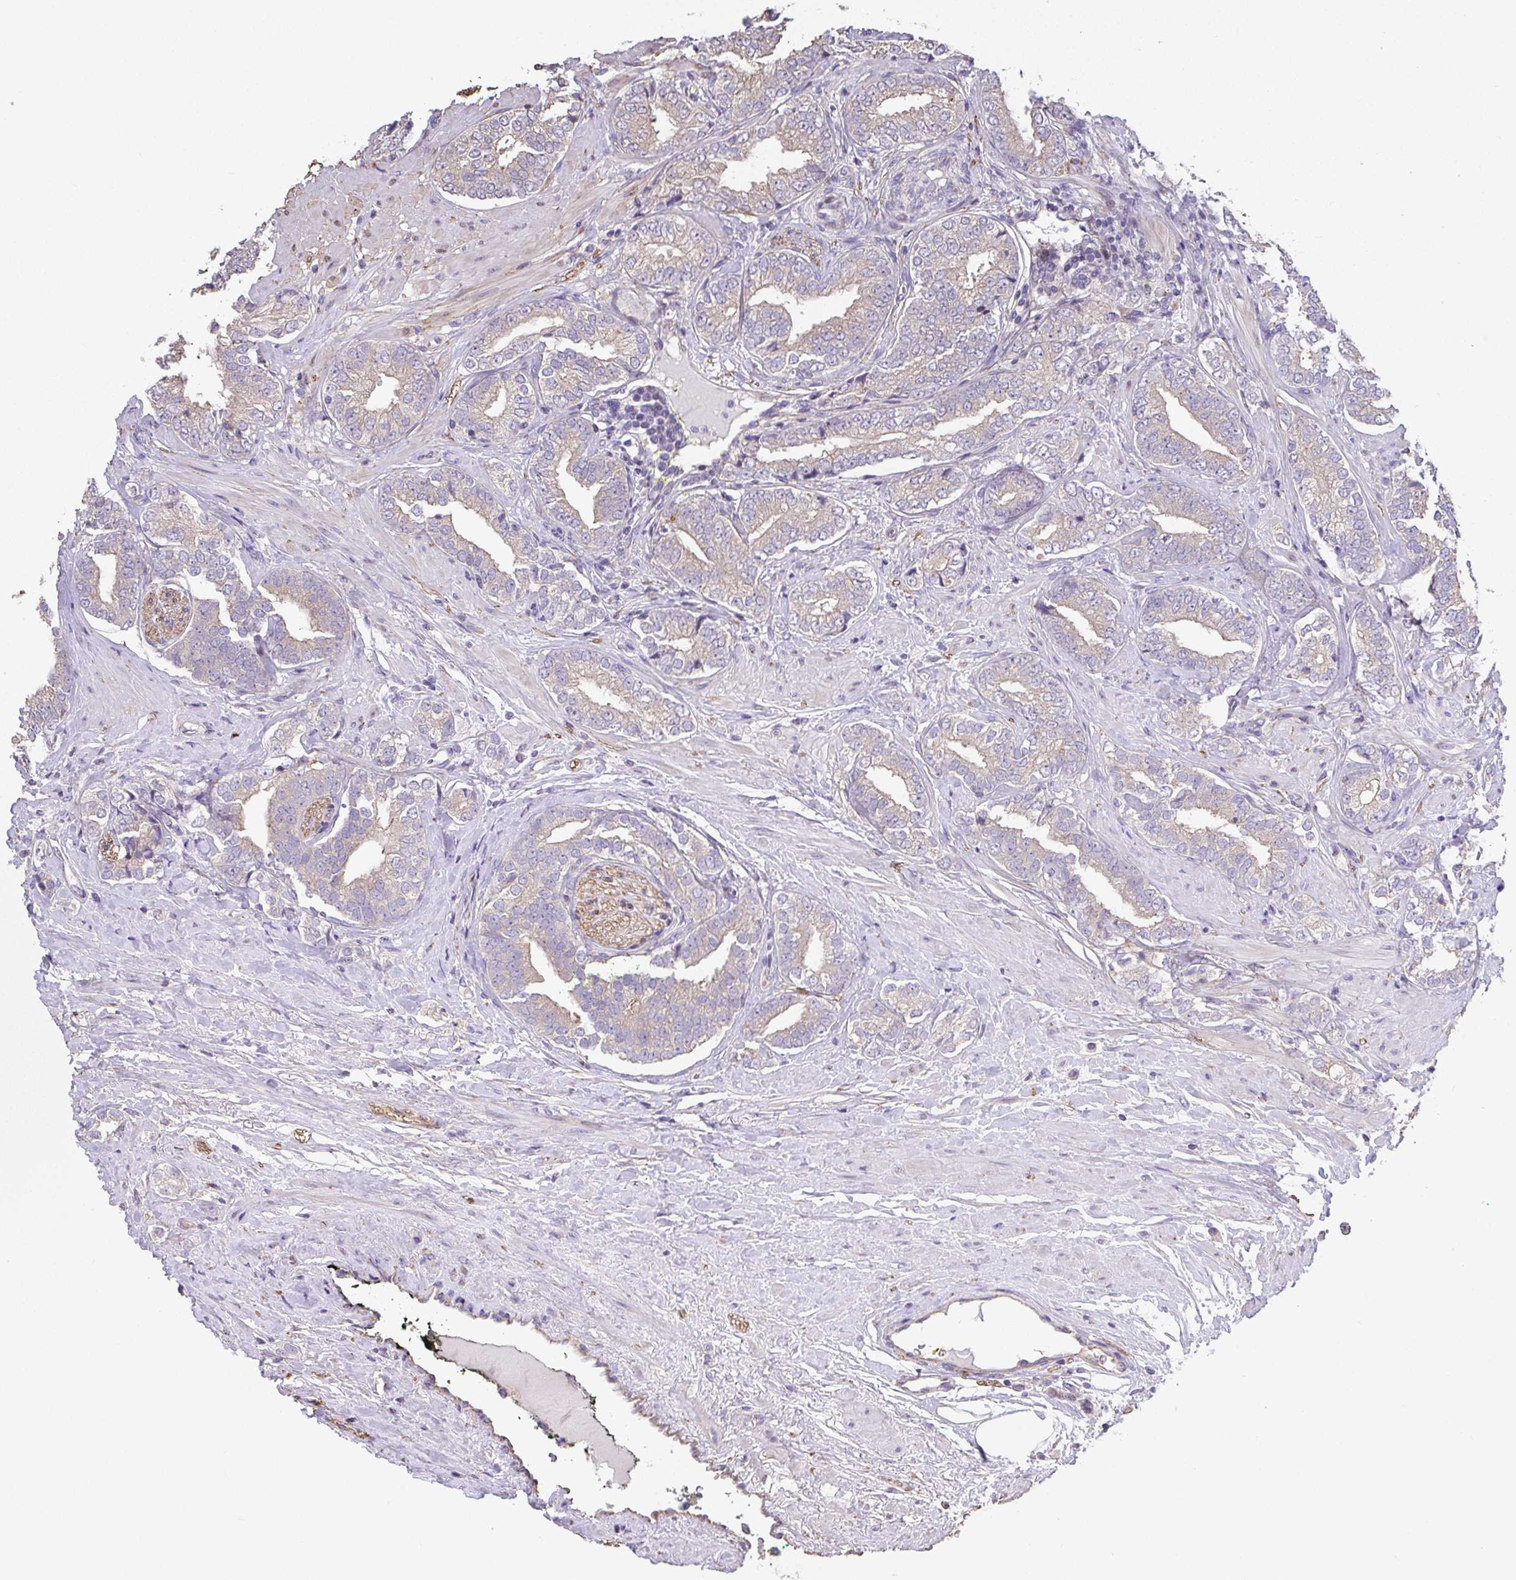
{"staining": {"intensity": "weak", "quantity": "<25%", "location": "cytoplasmic/membranous"}, "tissue": "prostate cancer", "cell_type": "Tumor cells", "image_type": "cancer", "snomed": [{"axis": "morphology", "description": "Adenocarcinoma, High grade"}, {"axis": "topography", "description": "Prostate"}], "caption": "Immunohistochemical staining of prostate cancer (adenocarcinoma (high-grade)) displays no significant staining in tumor cells.", "gene": "RUNDC3B", "patient": {"sex": "male", "age": 72}}